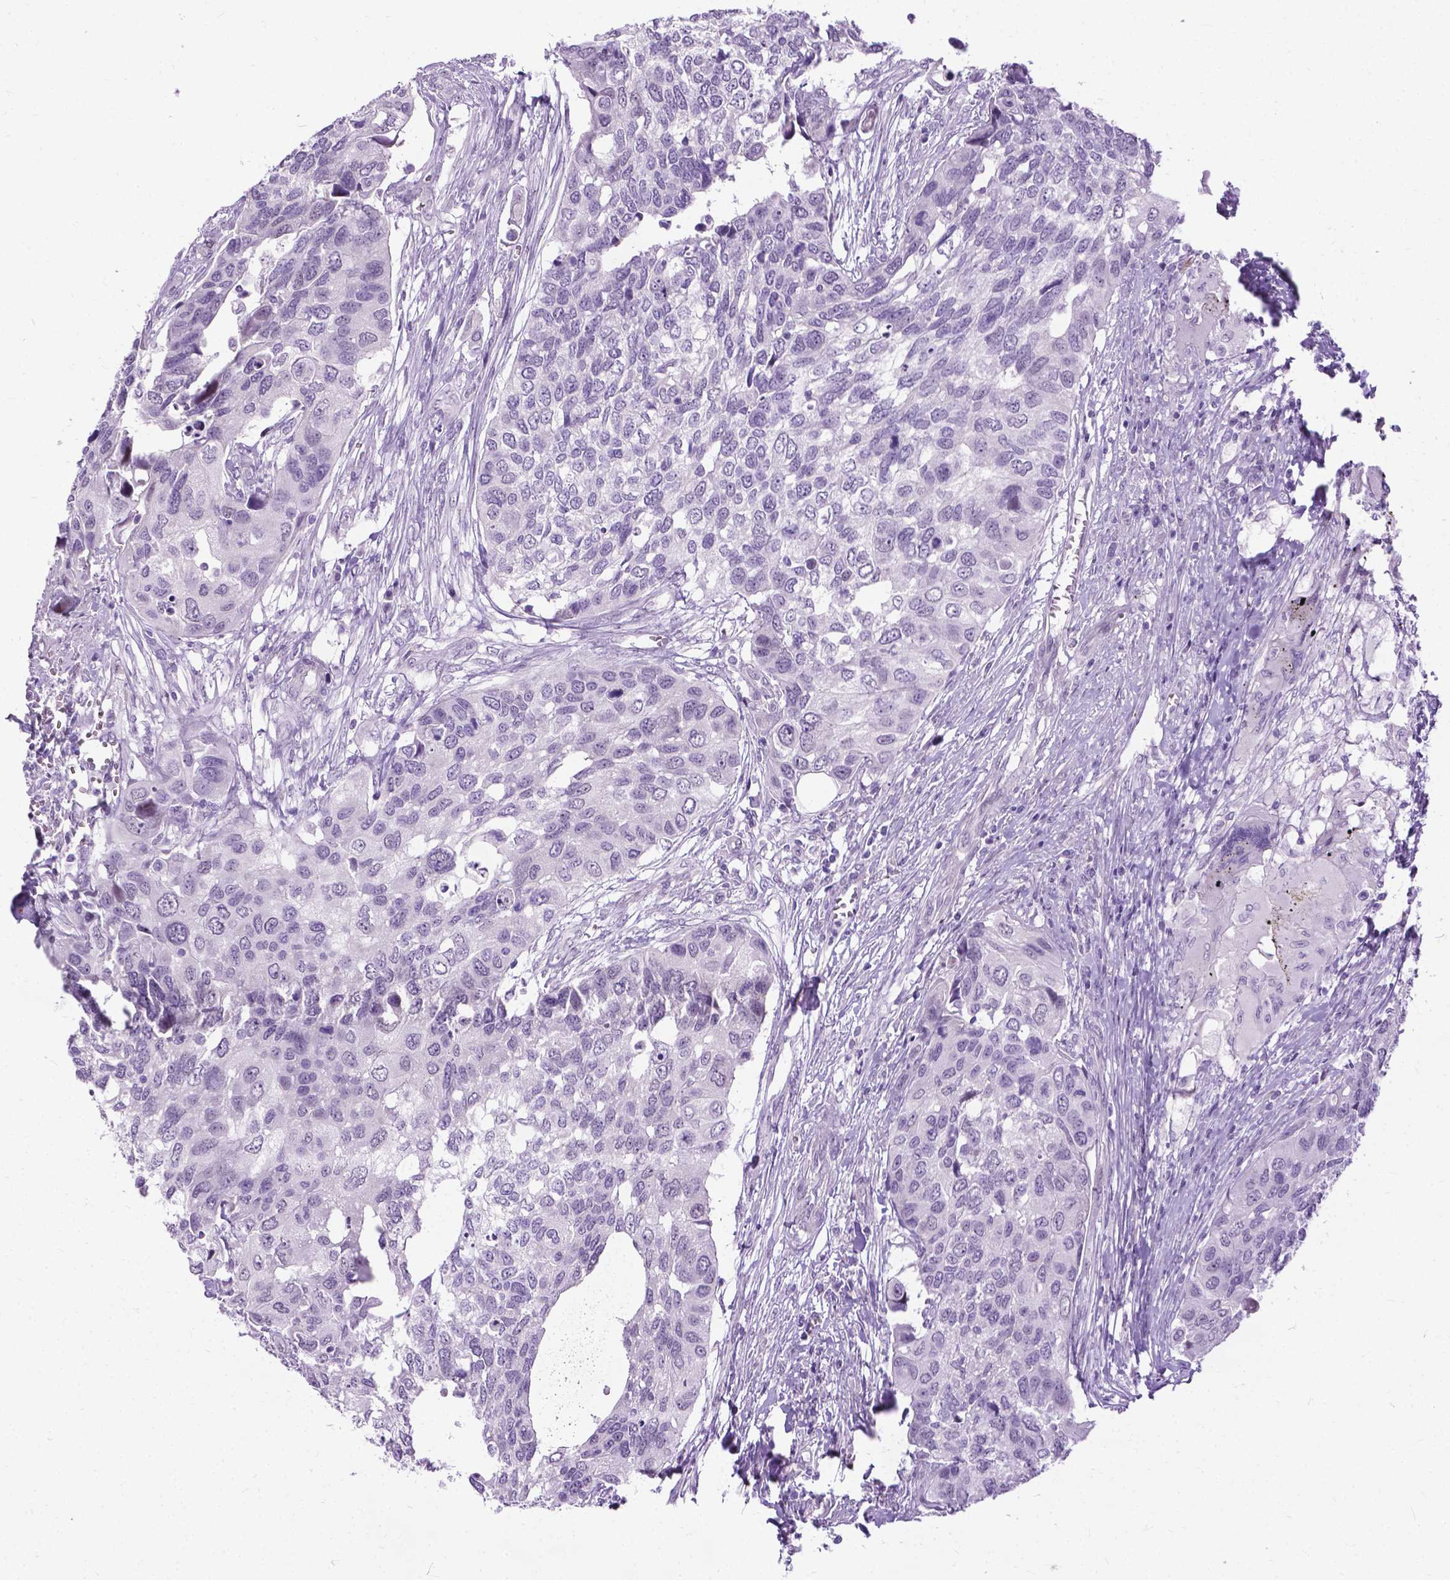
{"staining": {"intensity": "negative", "quantity": "none", "location": "none"}, "tissue": "urothelial cancer", "cell_type": "Tumor cells", "image_type": "cancer", "snomed": [{"axis": "morphology", "description": "Urothelial carcinoma, High grade"}, {"axis": "topography", "description": "Urinary bladder"}], "caption": "IHC photomicrograph of high-grade urothelial carcinoma stained for a protein (brown), which demonstrates no expression in tumor cells.", "gene": "PROB1", "patient": {"sex": "male", "age": 60}}